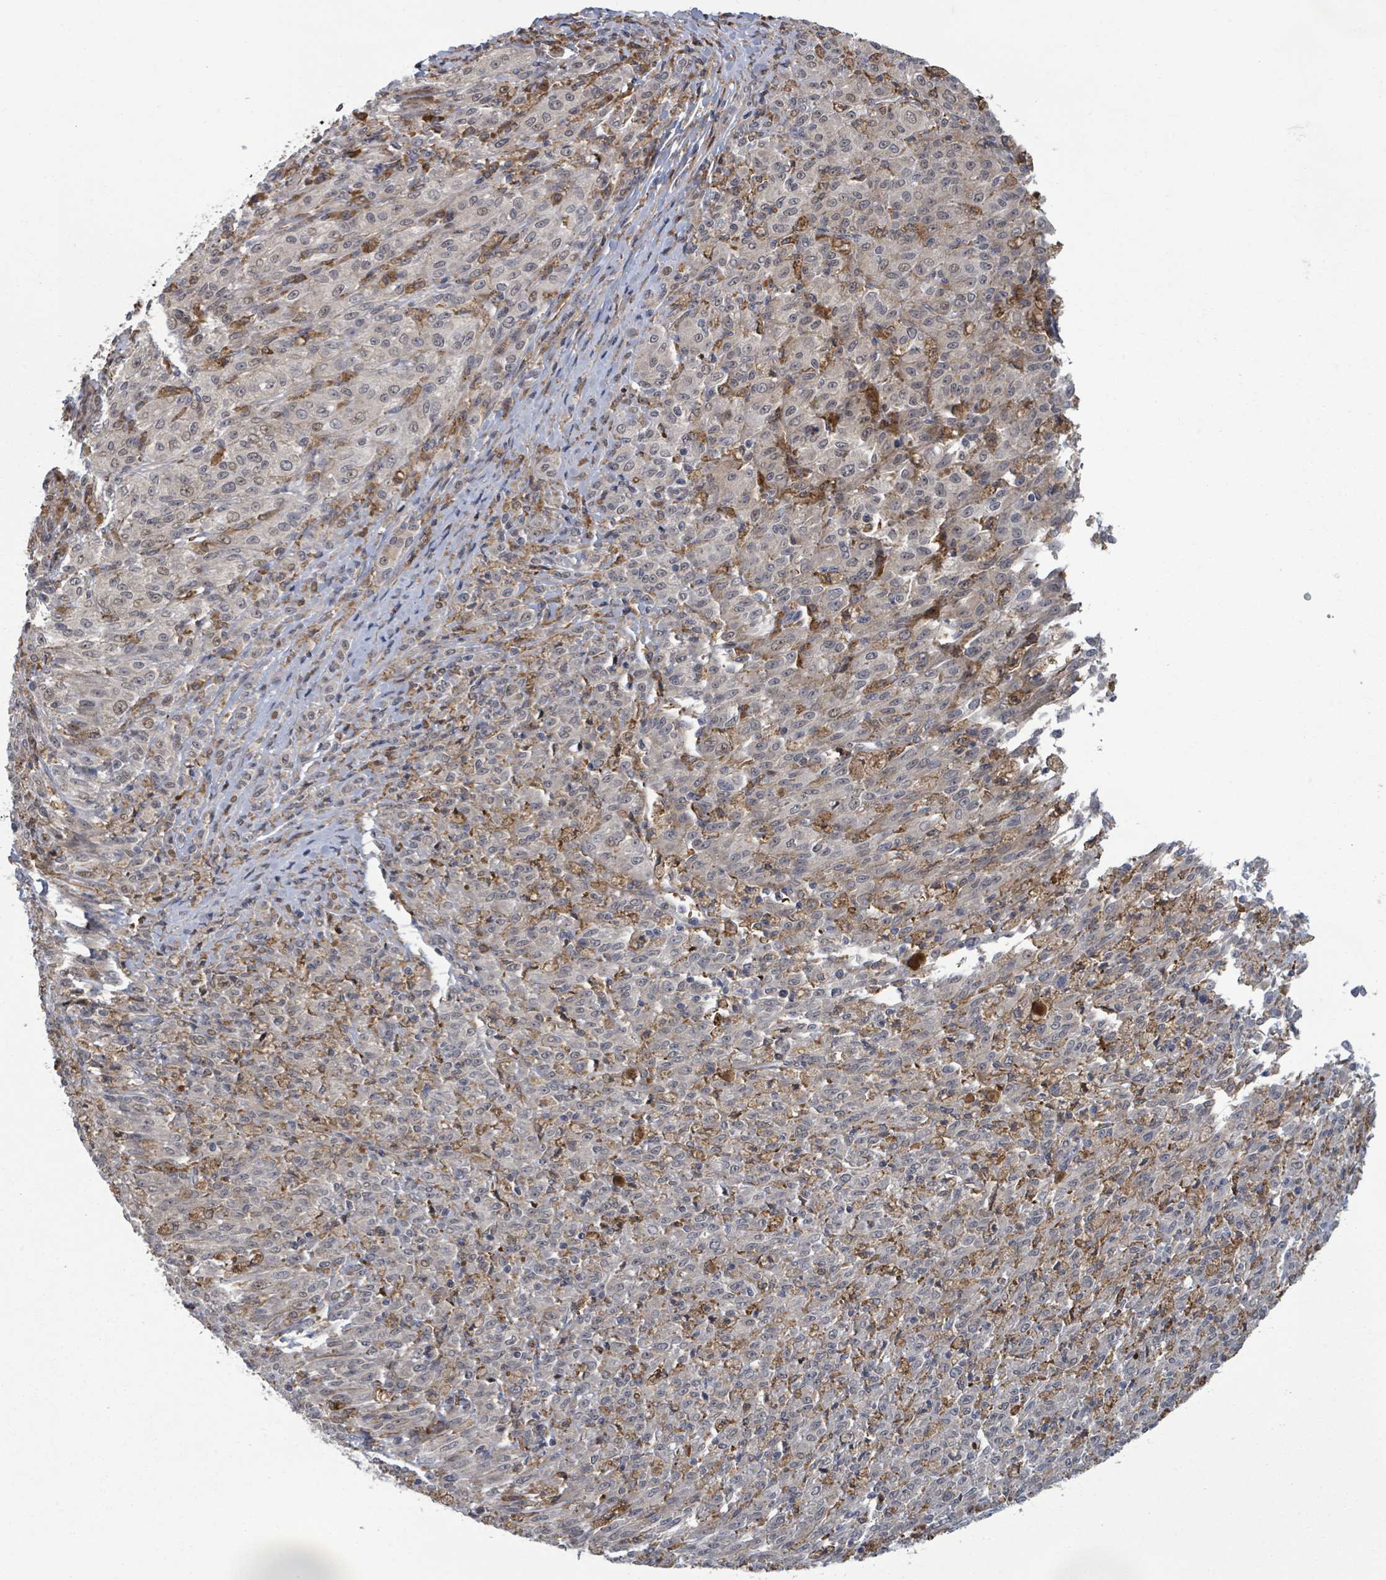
{"staining": {"intensity": "negative", "quantity": "none", "location": "none"}, "tissue": "melanoma", "cell_type": "Tumor cells", "image_type": "cancer", "snomed": [{"axis": "morphology", "description": "Malignant melanoma, NOS"}, {"axis": "topography", "description": "Skin"}], "caption": "Immunohistochemistry (IHC) histopathology image of neoplastic tissue: melanoma stained with DAB exhibits no significant protein staining in tumor cells.", "gene": "SHROOM2", "patient": {"sex": "female", "age": 52}}